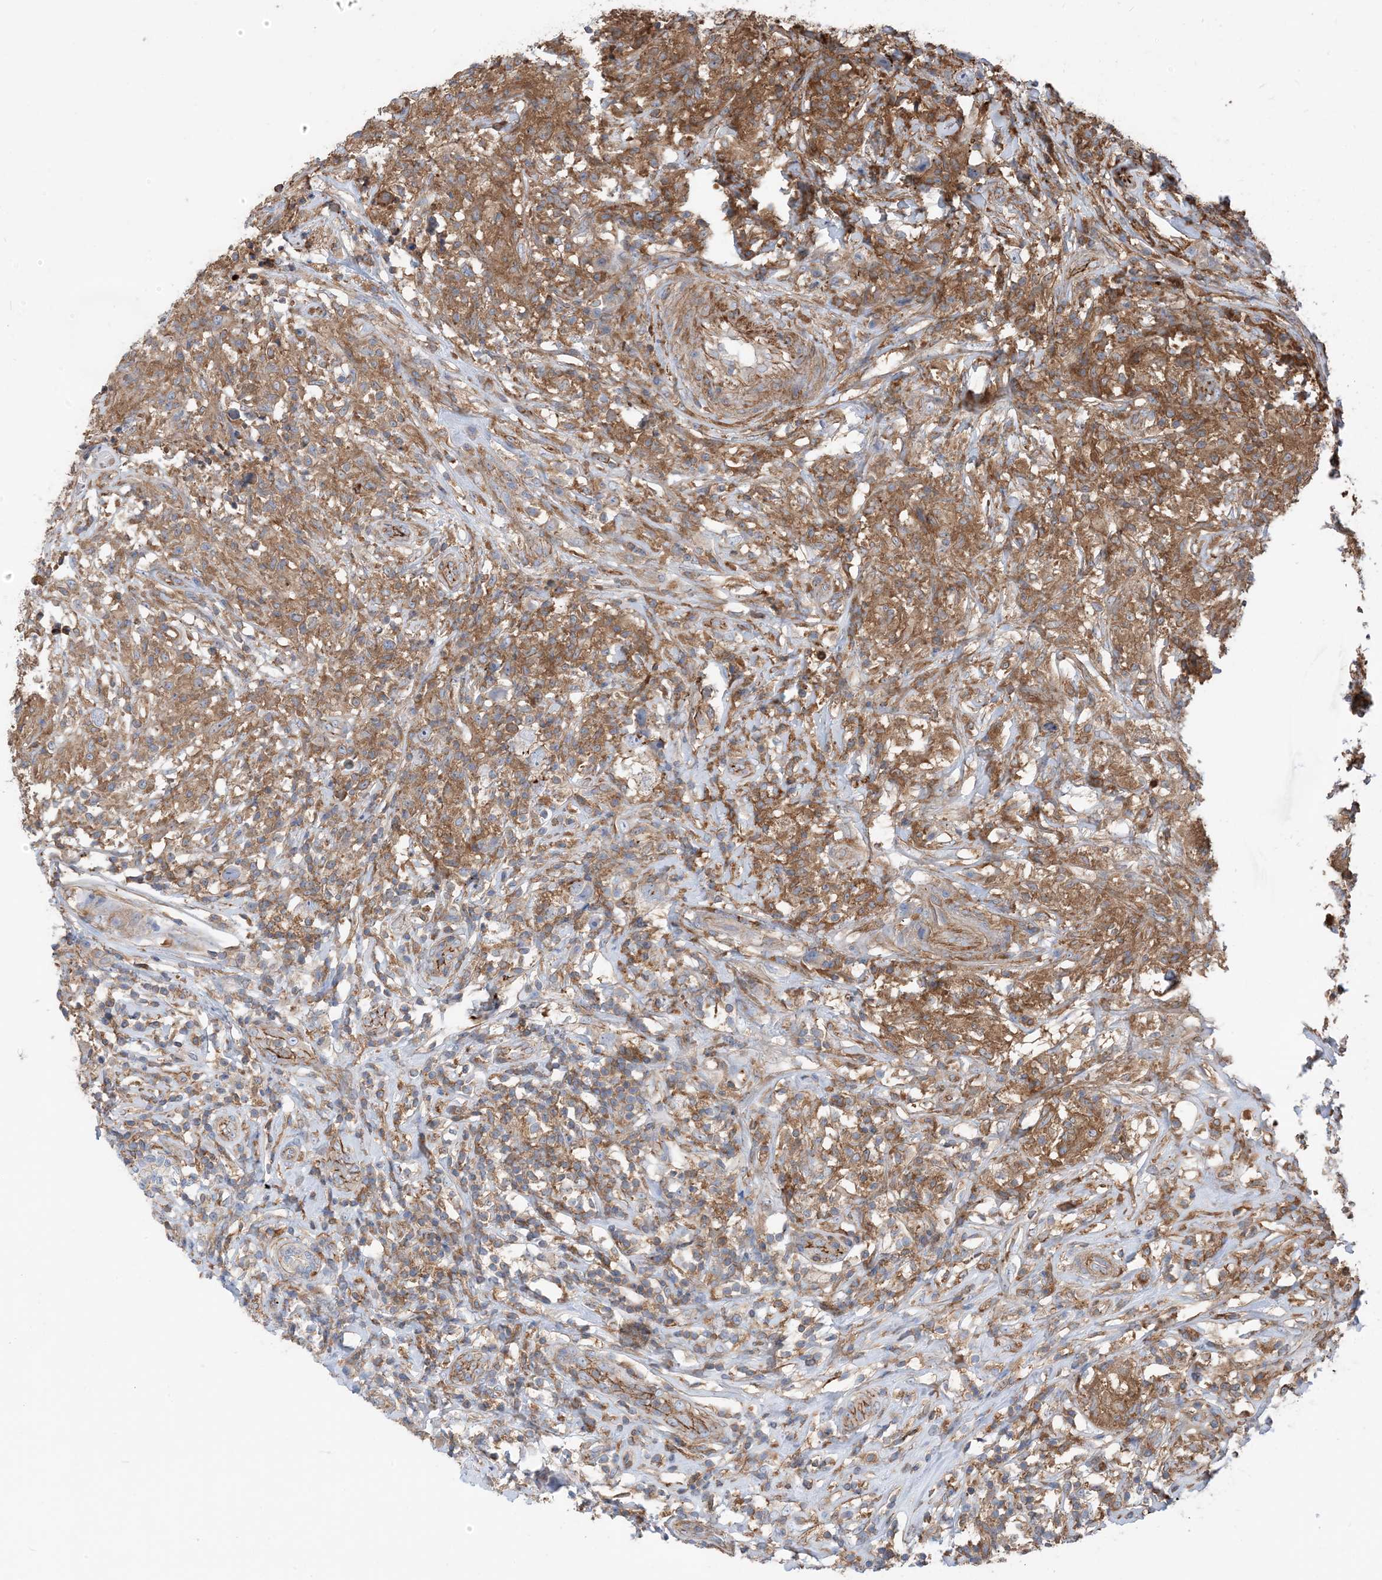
{"staining": {"intensity": "moderate", "quantity": ">75%", "location": "cytoplasmic/membranous"}, "tissue": "testis cancer", "cell_type": "Tumor cells", "image_type": "cancer", "snomed": [{"axis": "morphology", "description": "Seminoma, NOS"}, {"axis": "topography", "description": "Testis"}], "caption": "A photomicrograph showing moderate cytoplasmic/membranous staining in about >75% of tumor cells in testis seminoma, as visualized by brown immunohistochemical staining.", "gene": "PARVG", "patient": {"sex": "male", "age": 49}}